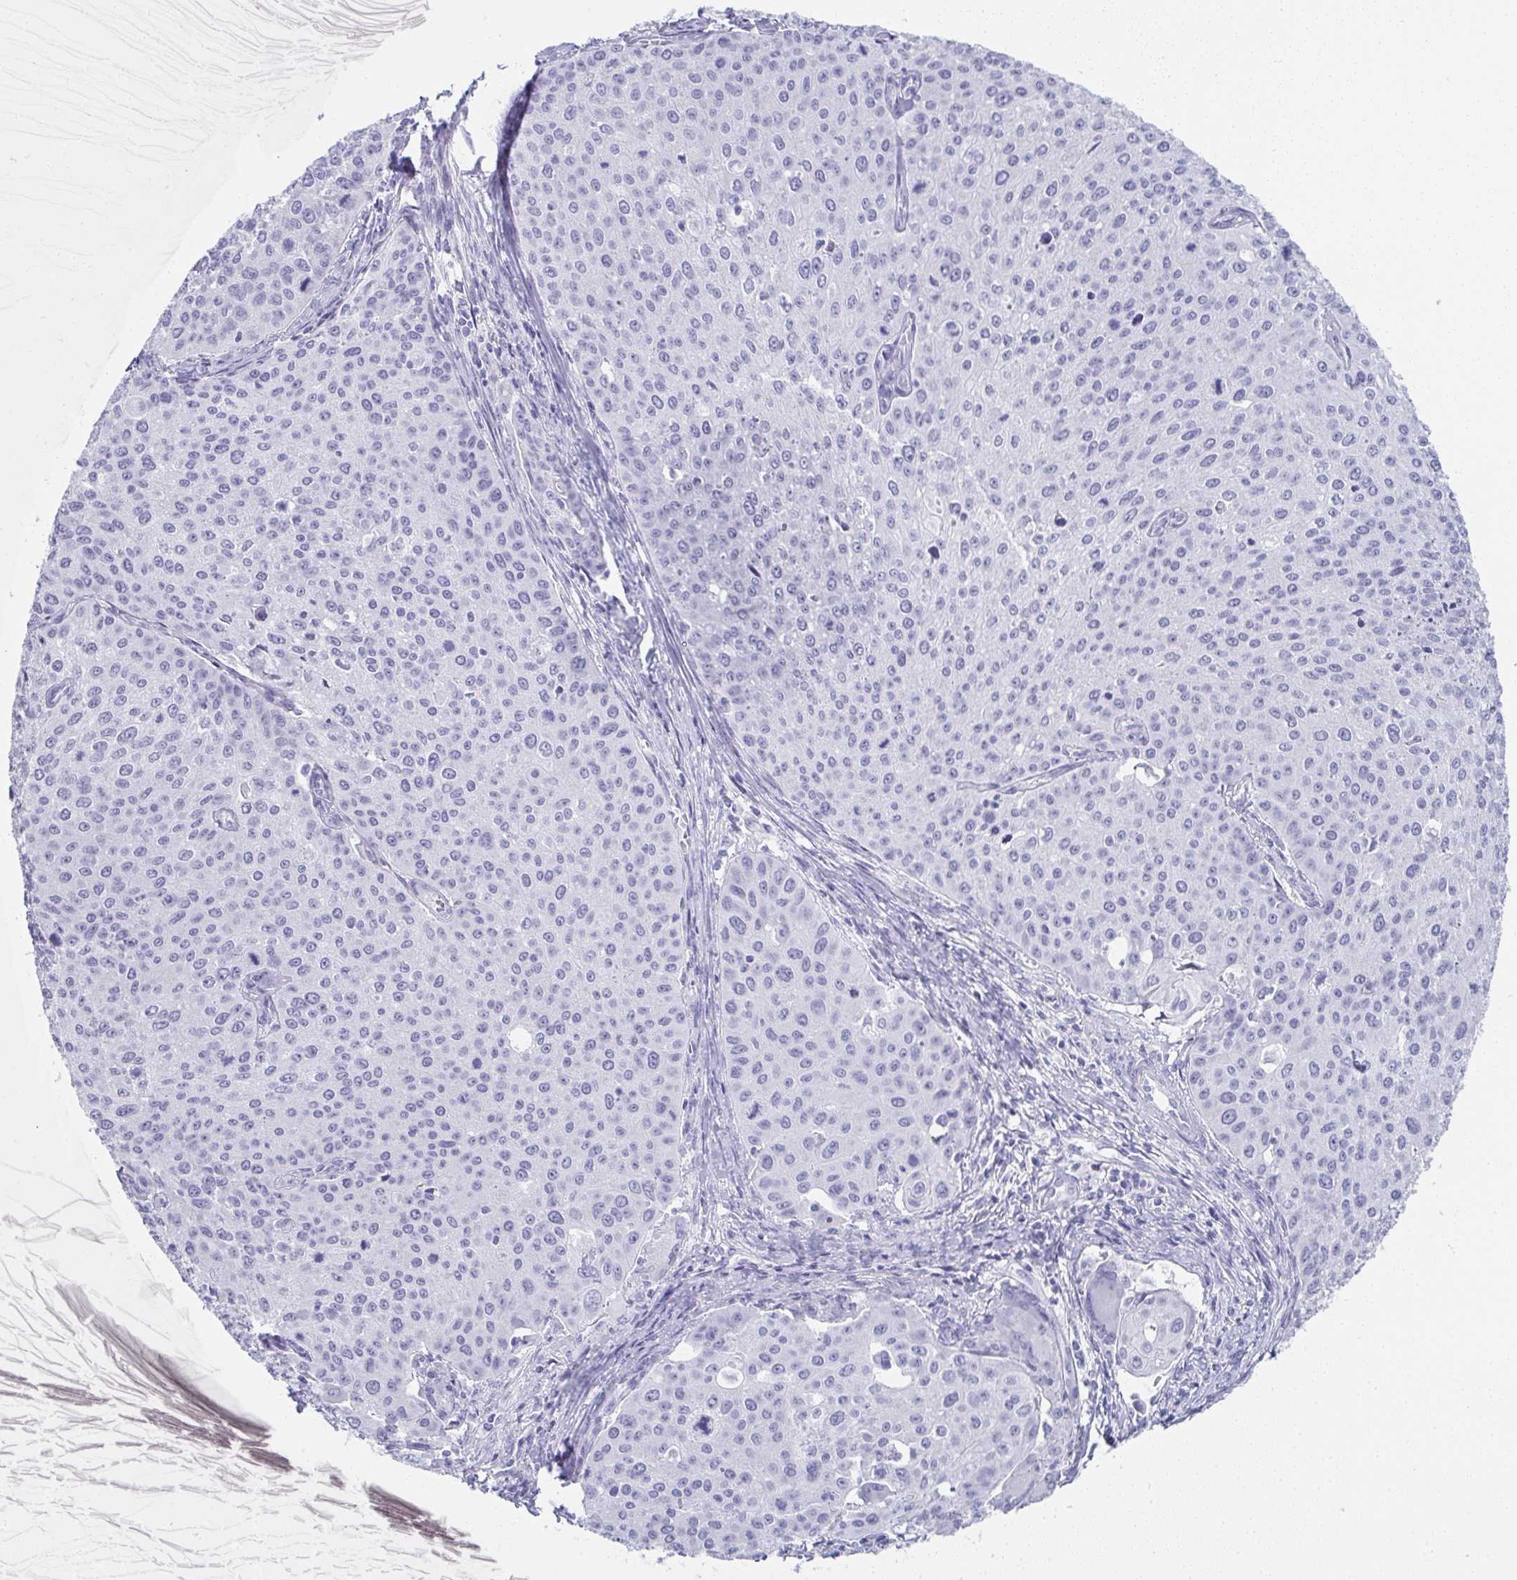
{"staining": {"intensity": "negative", "quantity": "none", "location": "none"}, "tissue": "cervical cancer", "cell_type": "Tumor cells", "image_type": "cancer", "snomed": [{"axis": "morphology", "description": "Squamous cell carcinoma, NOS"}, {"axis": "topography", "description": "Cervix"}], "caption": "DAB immunohistochemical staining of cervical squamous cell carcinoma displays no significant staining in tumor cells.", "gene": "SYCP1", "patient": {"sex": "female", "age": 38}}